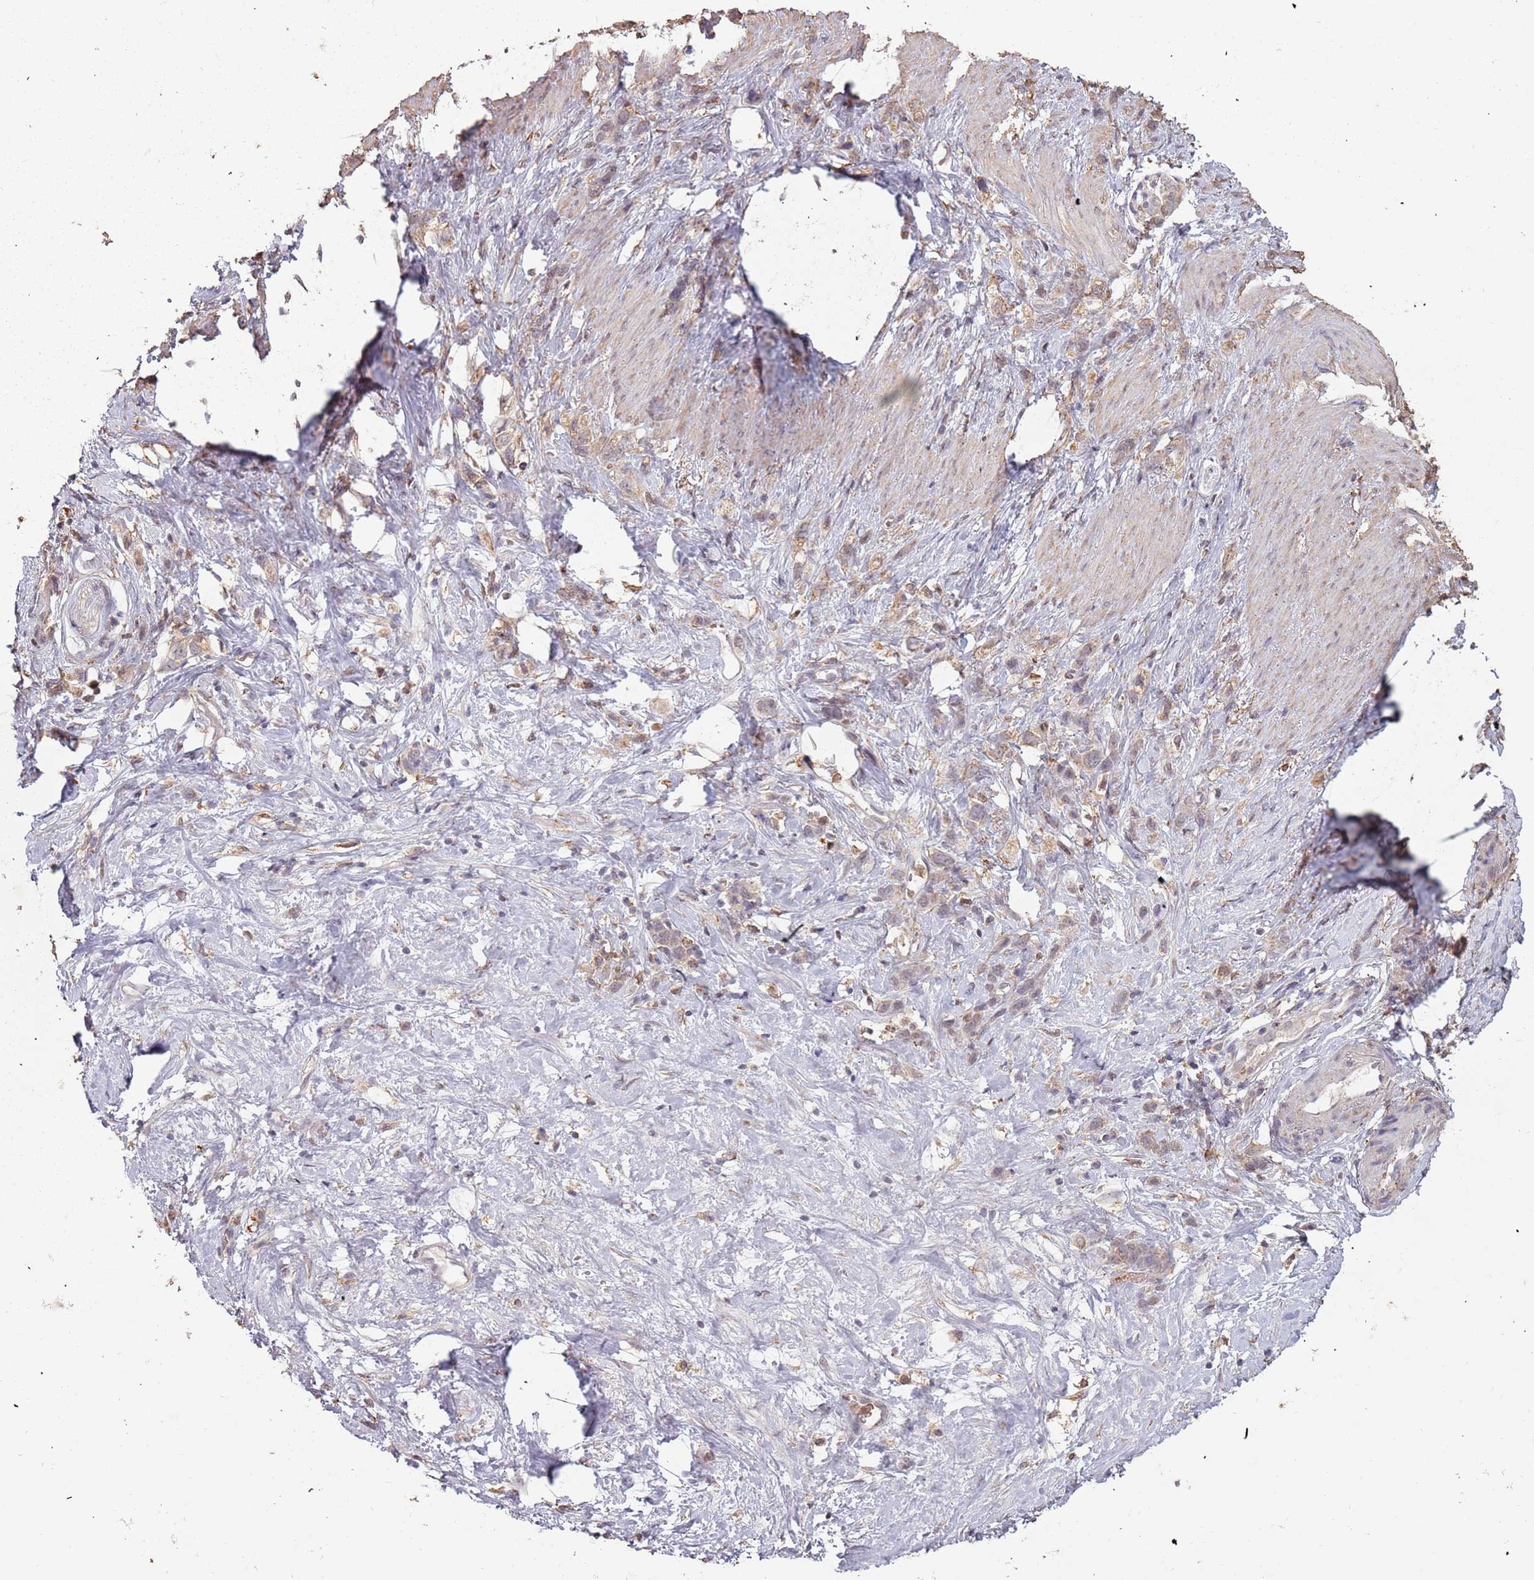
{"staining": {"intensity": "weak", "quantity": "<25%", "location": "cytoplasmic/membranous"}, "tissue": "stomach cancer", "cell_type": "Tumor cells", "image_type": "cancer", "snomed": [{"axis": "morphology", "description": "Adenocarcinoma, NOS"}, {"axis": "topography", "description": "Stomach"}], "caption": "This is an immunohistochemistry (IHC) image of human adenocarcinoma (stomach). There is no expression in tumor cells.", "gene": "ATOSB", "patient": {"sex": "female", "age": 65}}